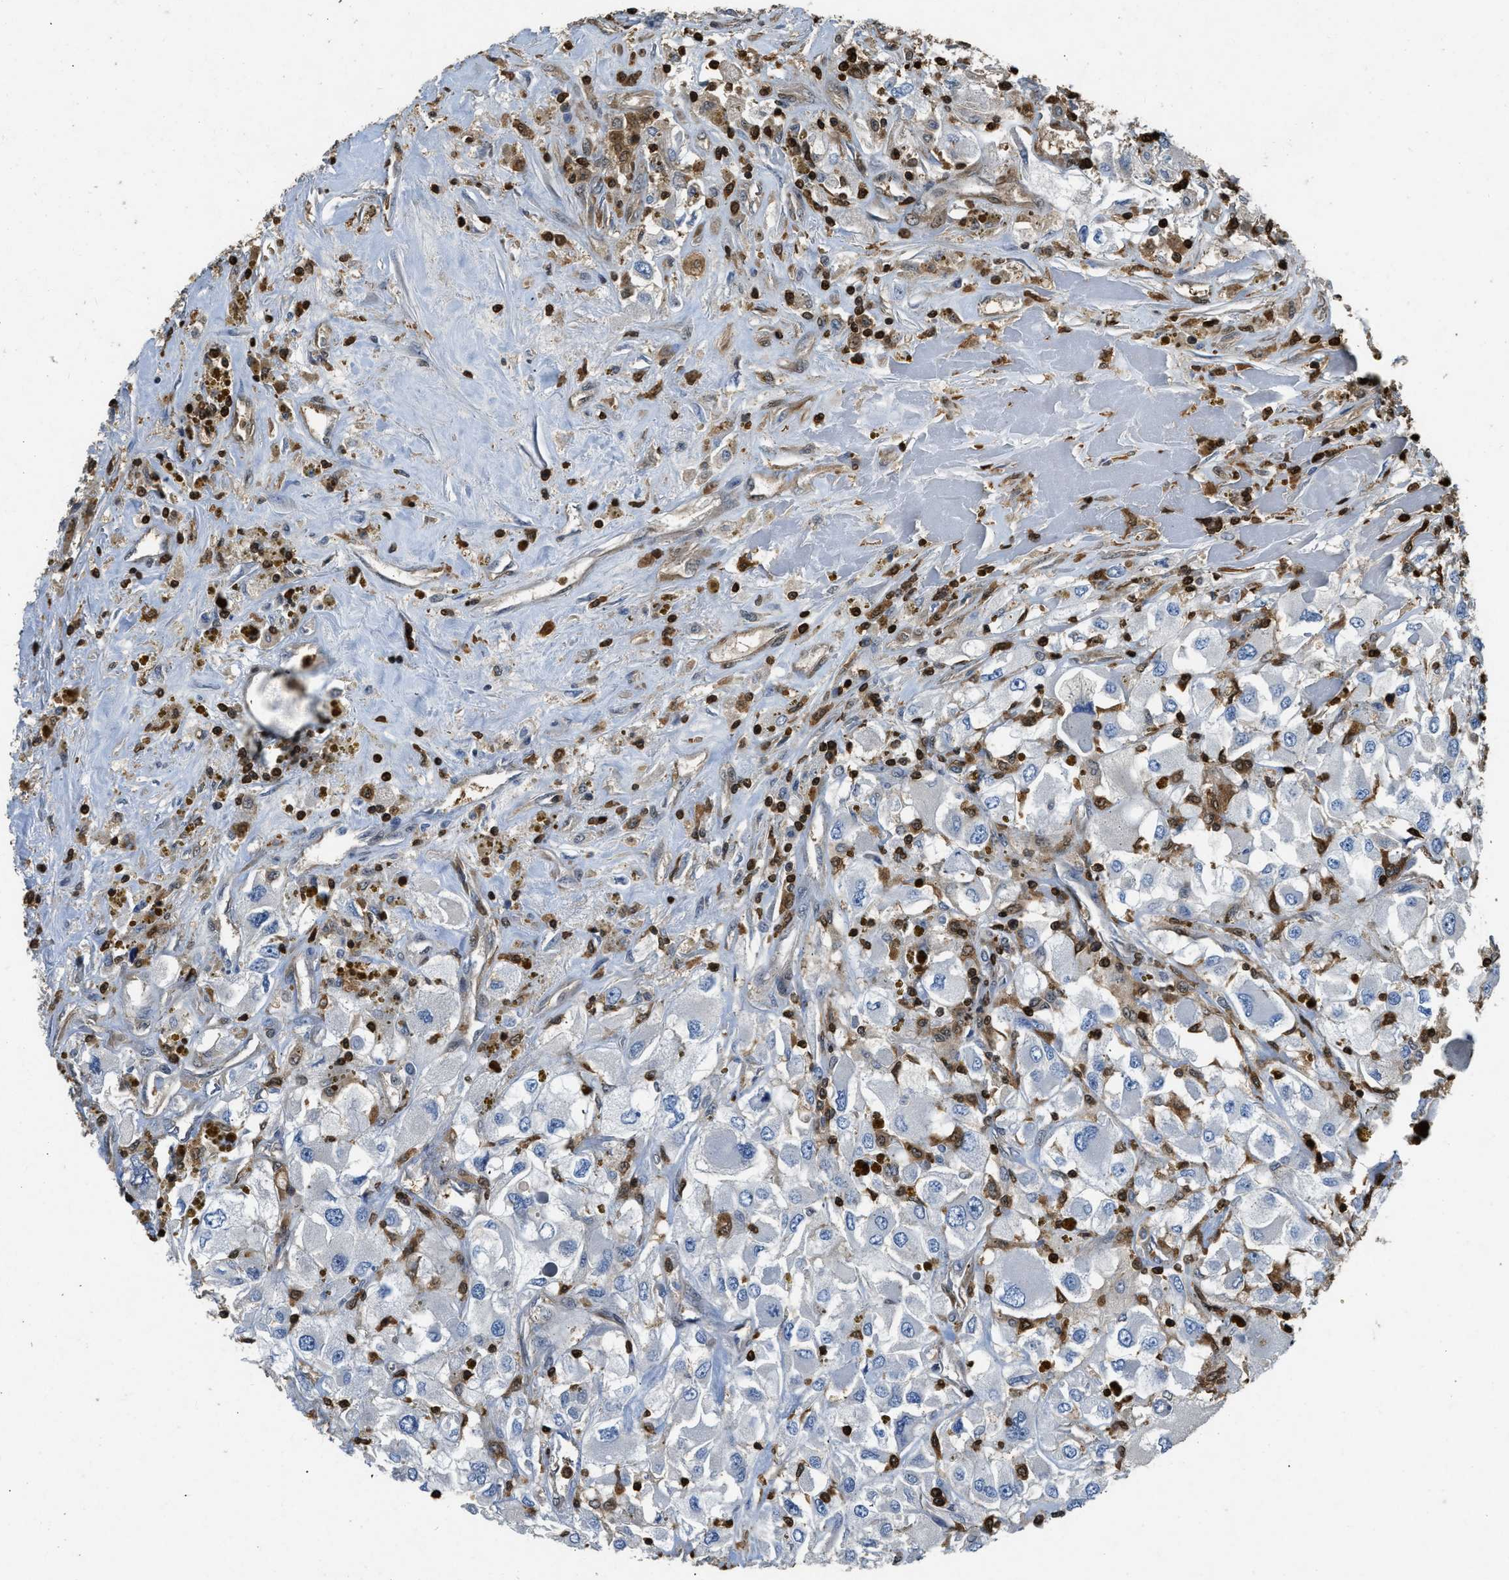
{"staining": {"intensity": "negative", "quantity": "none", "location": "none"}, "tissue": "renal cancer", "cell_type": "Tumor cells", "image_type": "cancer", "snomed": [{"axis": "morphology", "description": "Adenocarcinoma, NOS"}, {"axis": "topography", "description": "Kidney"}], "caption": "Immunohistochemistry (IHC) micrograph of adenocarcinoma (renal) stained for a protein (brown), which displays no expression in tumor cells.", "gene": "ARHGDIB", "patient": {"sex": "female", "age": 52}}